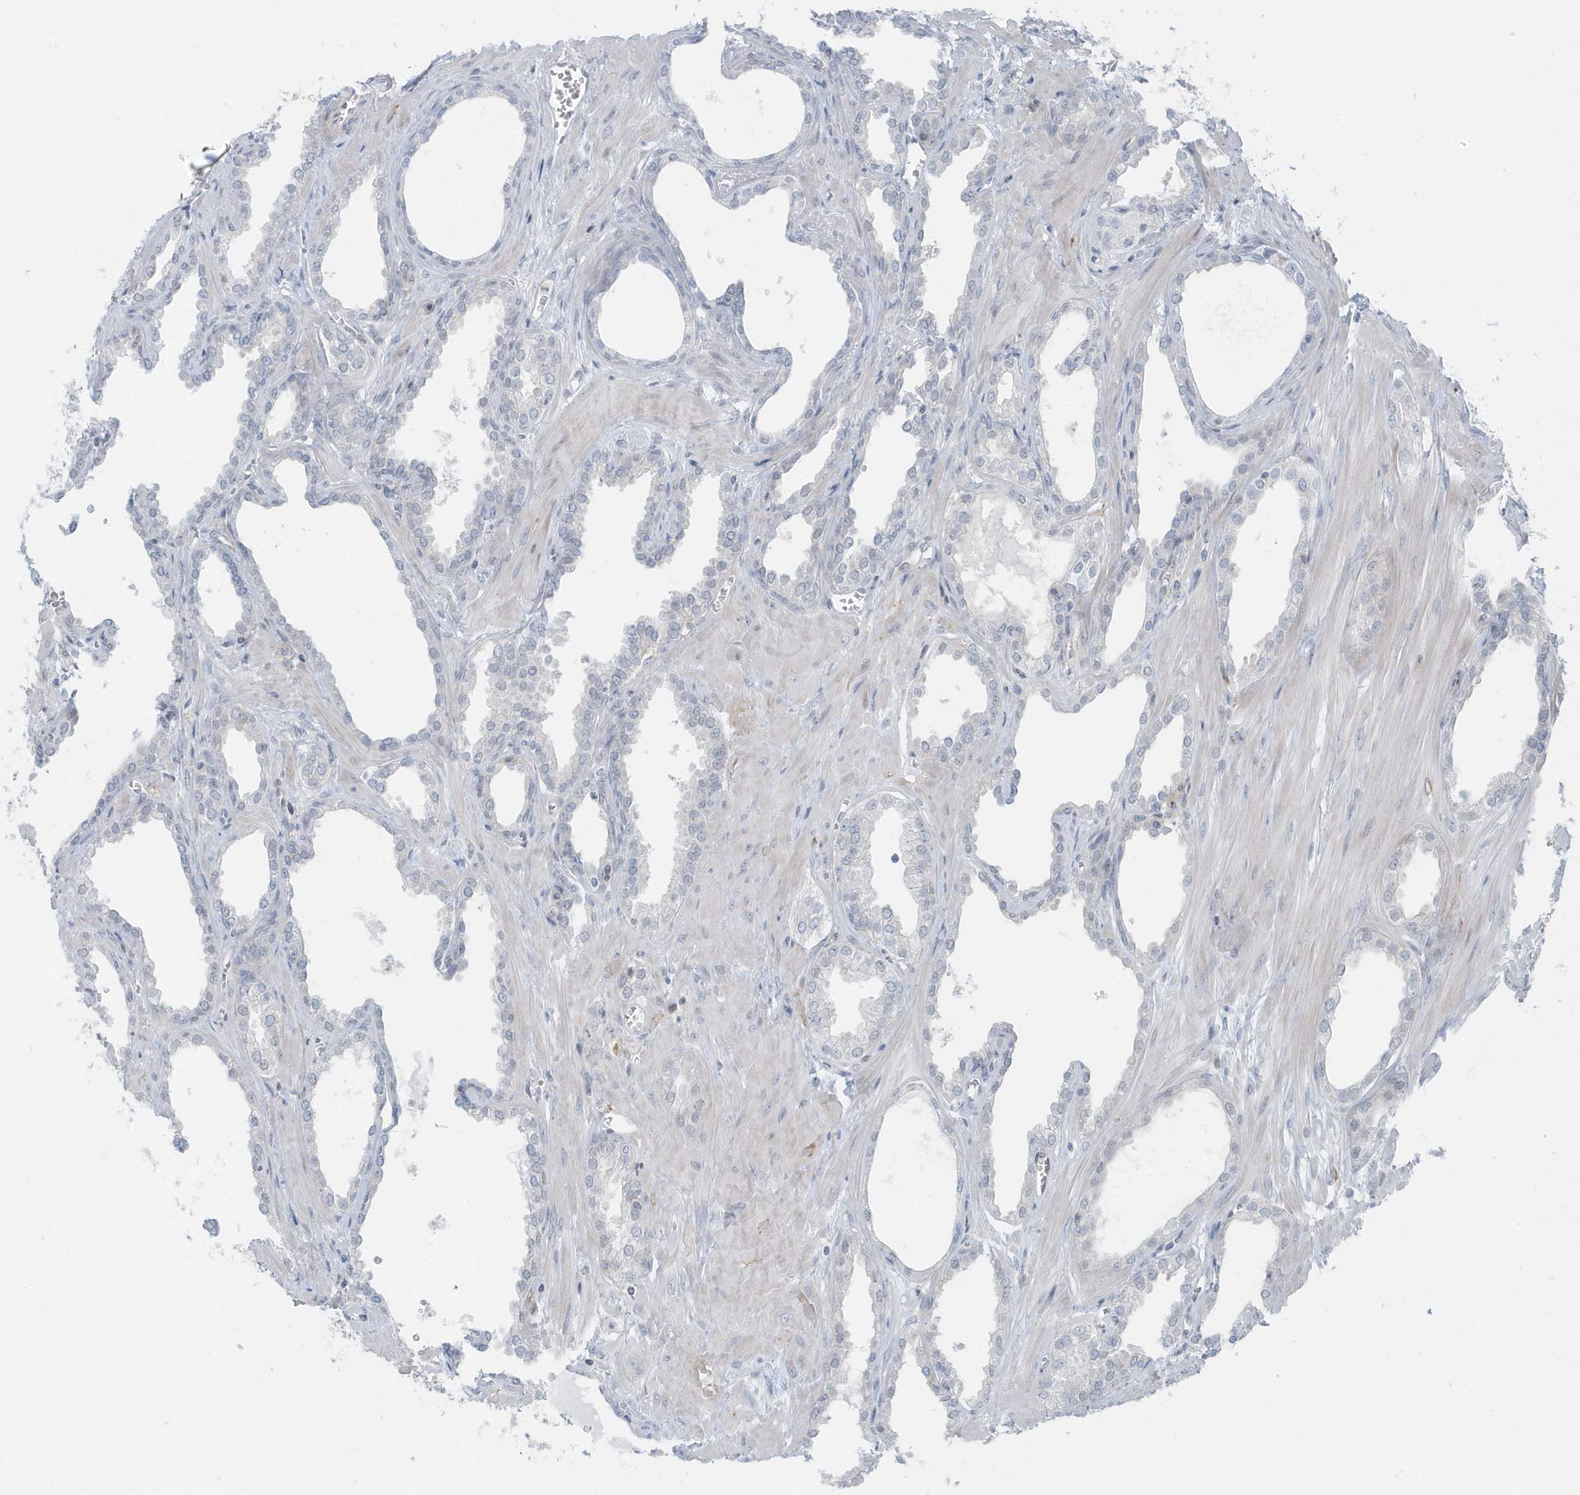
{"staining": {"intensity": "negative", "quantity": "none", "location": "none"}, "tissue": "prostate cancer", "cell_type": "Tumor cells", "image_type": "cancer", "snomed": [{"axis": "morphology", "description": "Adenocarcinoma, Low grade"}, {"axis": "topography", "description": "Prostate"}], "caption": "Immunohistochemistry (IHC) image of human prostate adenocarcinoma (low-grade) stained for a protein (brown), which exhibits no expression in tumor cells.", "gene": "CACNB2", "patient": {"sex": "male", "age": 67}}